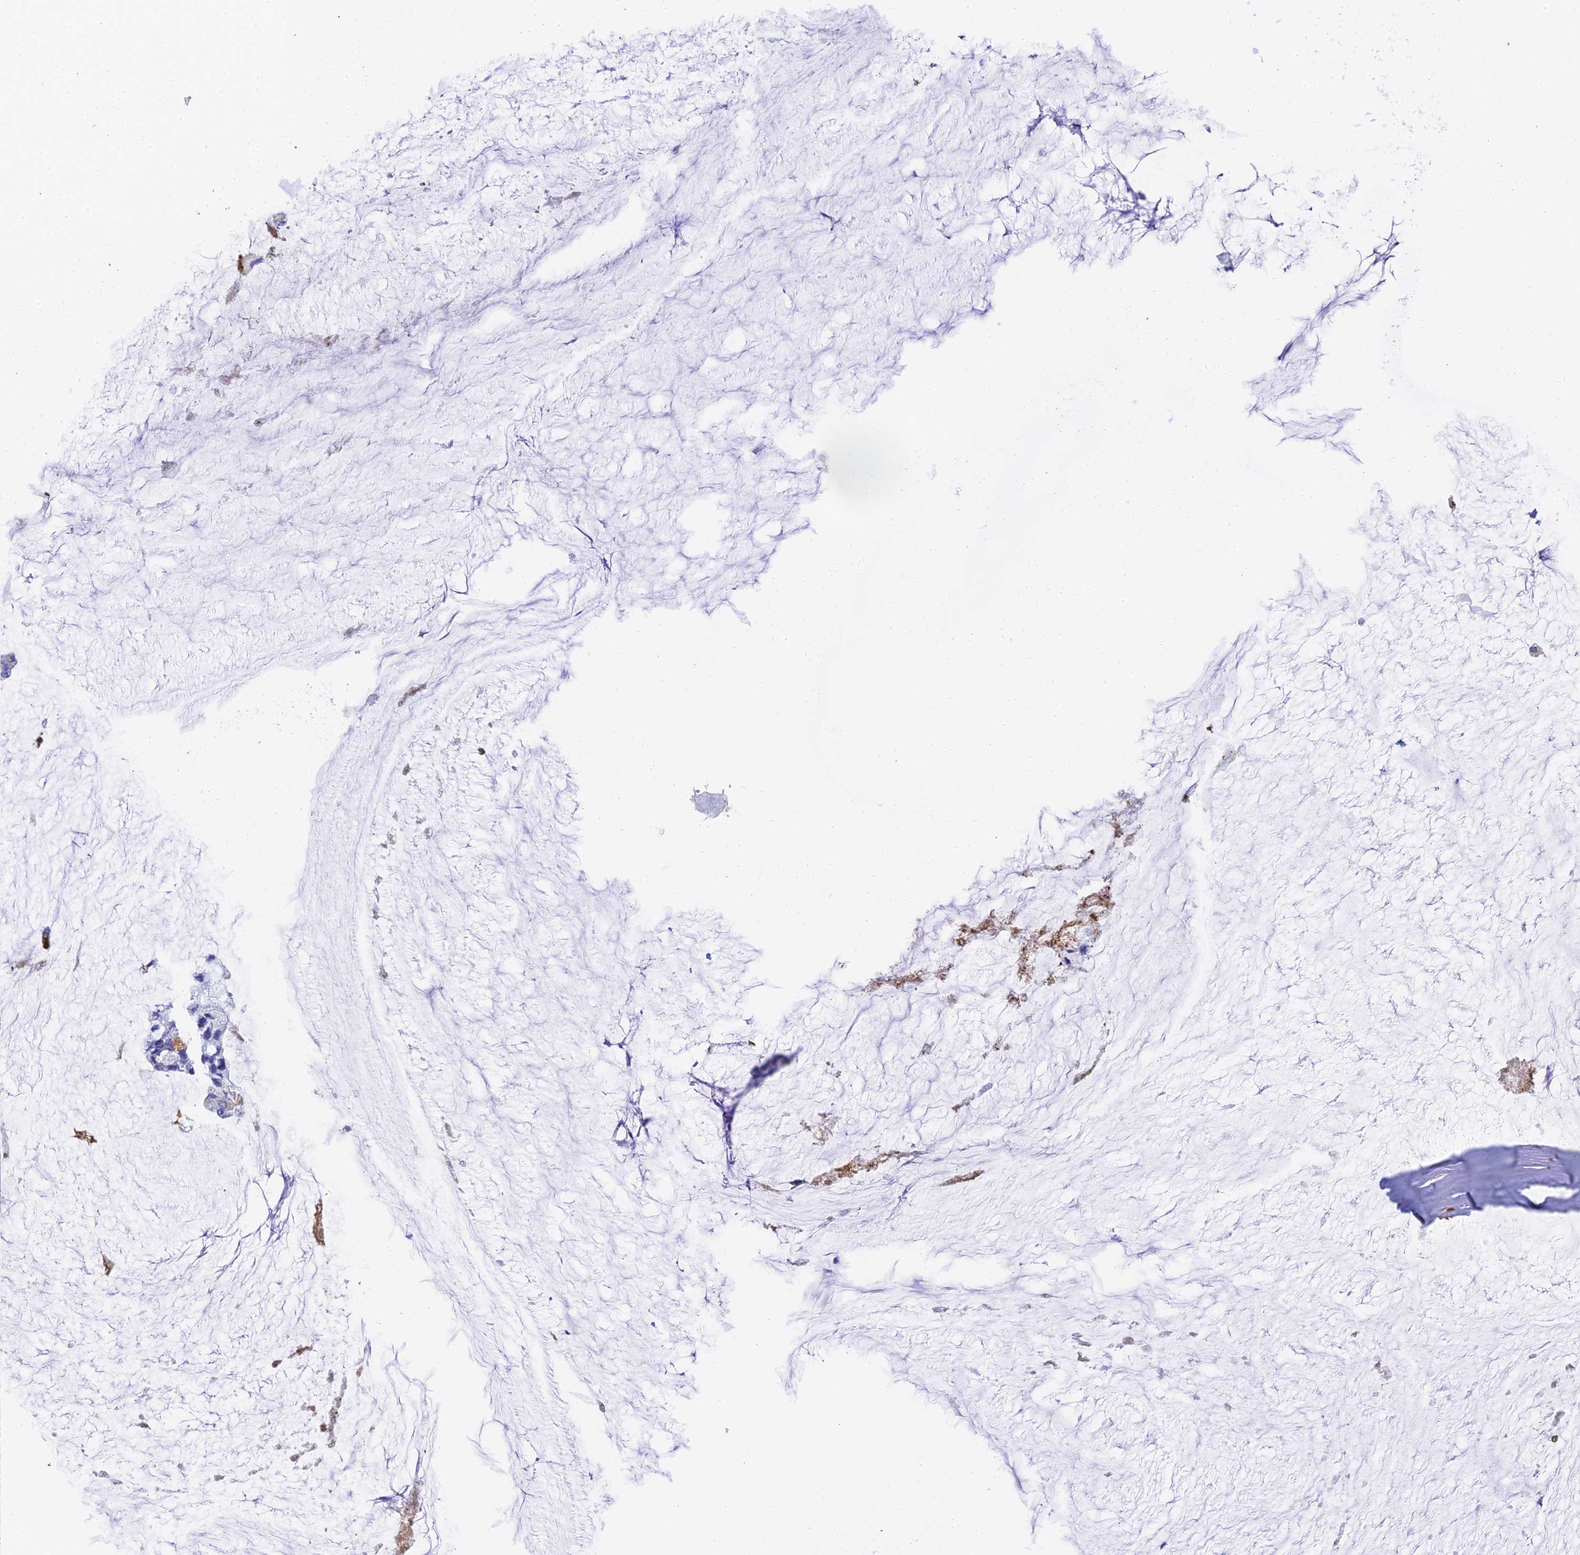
{"staining": {"intensity": "negative", "quantity": "none", "location": "none"}, "tissue": "ovarian cancer", "cell_type": "Tumor cells", "image_type": "cancer", "snomed": [{"axis": "morphology", "description": "Cystadenocarcinoma, mucinous, NOS"}, {"axis": "topography", "description": "Ovary"}], "caption": "Ovarian mucinous cystadenocarcinoma stained for a protein using IHC demonstrates no expression tumor cells.", "gene": "ADAMTS13", "patient": {"sex": "female", "age": 39}}